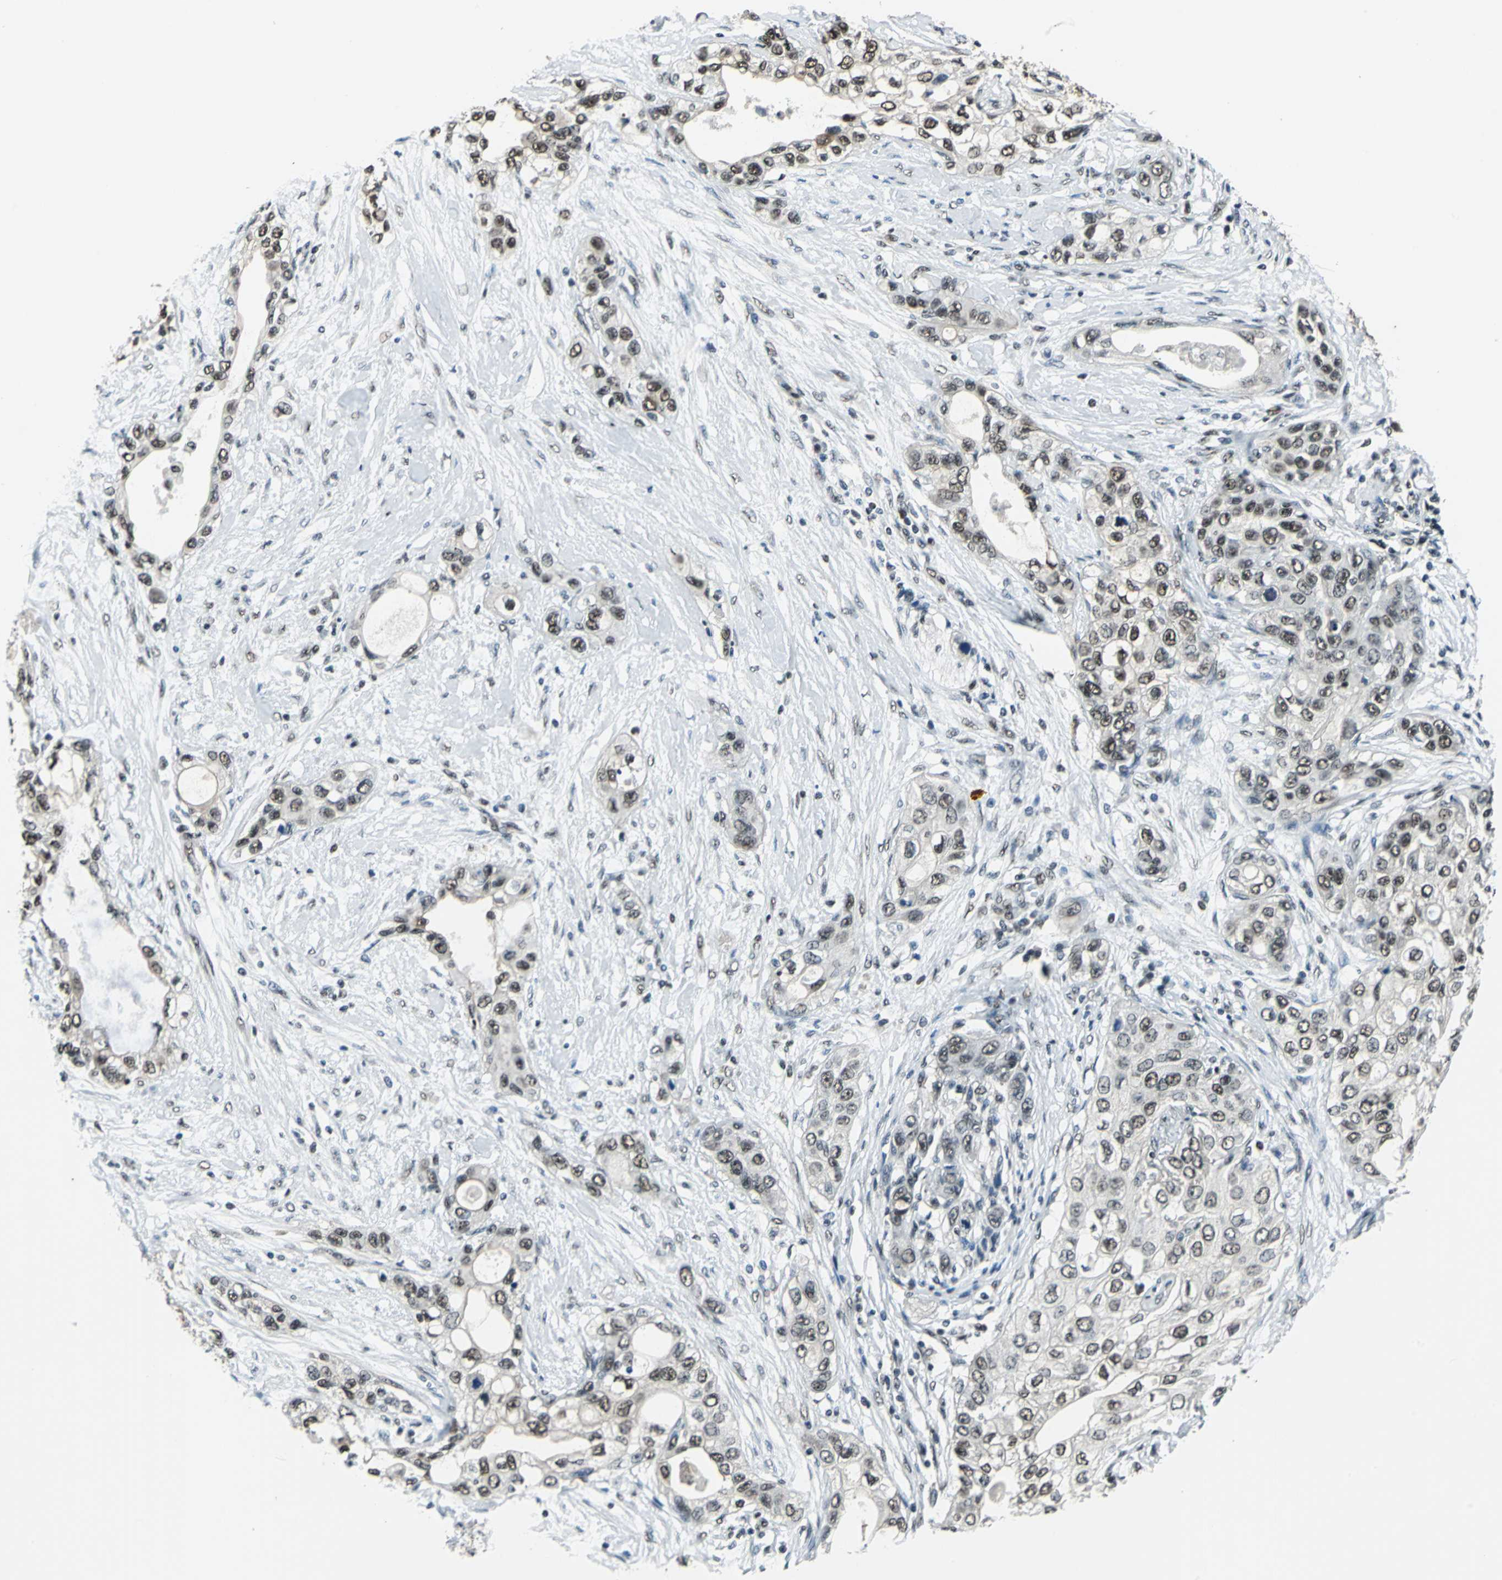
{"staining": {"intensity": "moderate", "quantity": ">75%", "location": "nuclear"}, "tissue": "pancreatic cancer", "cell_type": "Tumor cells", "image_type": "cancer", "snomed": [{"axis": "morphology", "description": "Adenocarcinoma, NOS"}, {"axis": "topography", "description": "Pancreas"}], "caption": "Pancreatic cancer stained with a protein marker displays moderate staining in tumor cells.", "gene": "RBM14", "patient": {"sex": "female", "age": 70}}